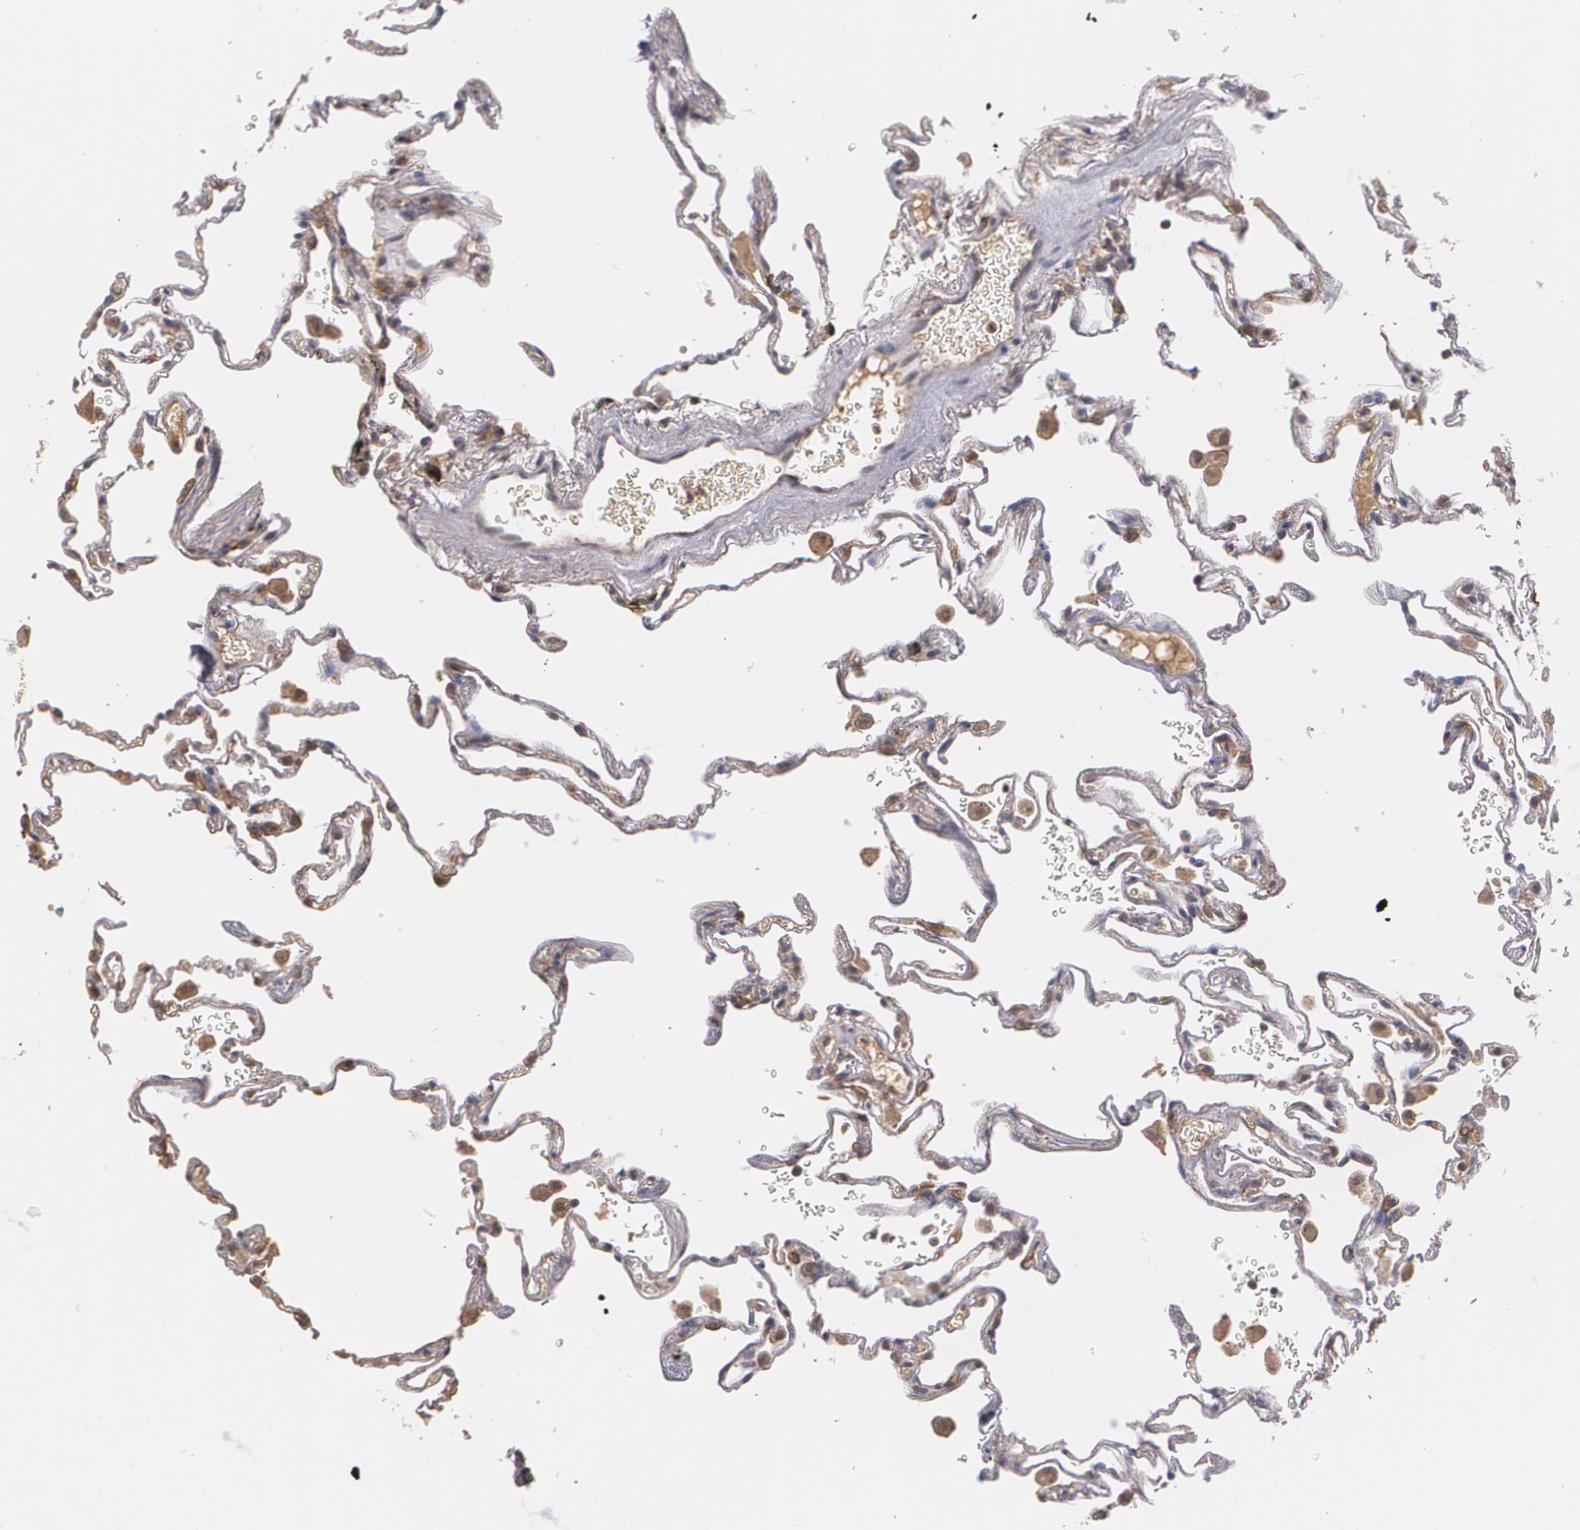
{"staining": {"intensity": "moderate", "quantity": ">75%", "location": "cytoplasmic/membranous"}, "tissue": "lung", "cell_type": "Alveolar cells", "image_type": "normal", "snomed": [{"axis": "morphology", "description": "Normal tissue, NOS"}, {"axis": "morphology", "description": "Inflammation, NOS"}, {"axis": "topography", "description": "Lung"}], "caption": "The immunohistochemical stain labels moderate cytoplasmic/membranous staining in alveolar cells of unremarkable lung.", "gene": "IFNGR2", "patient": {"sex": "male", "age": 69}}